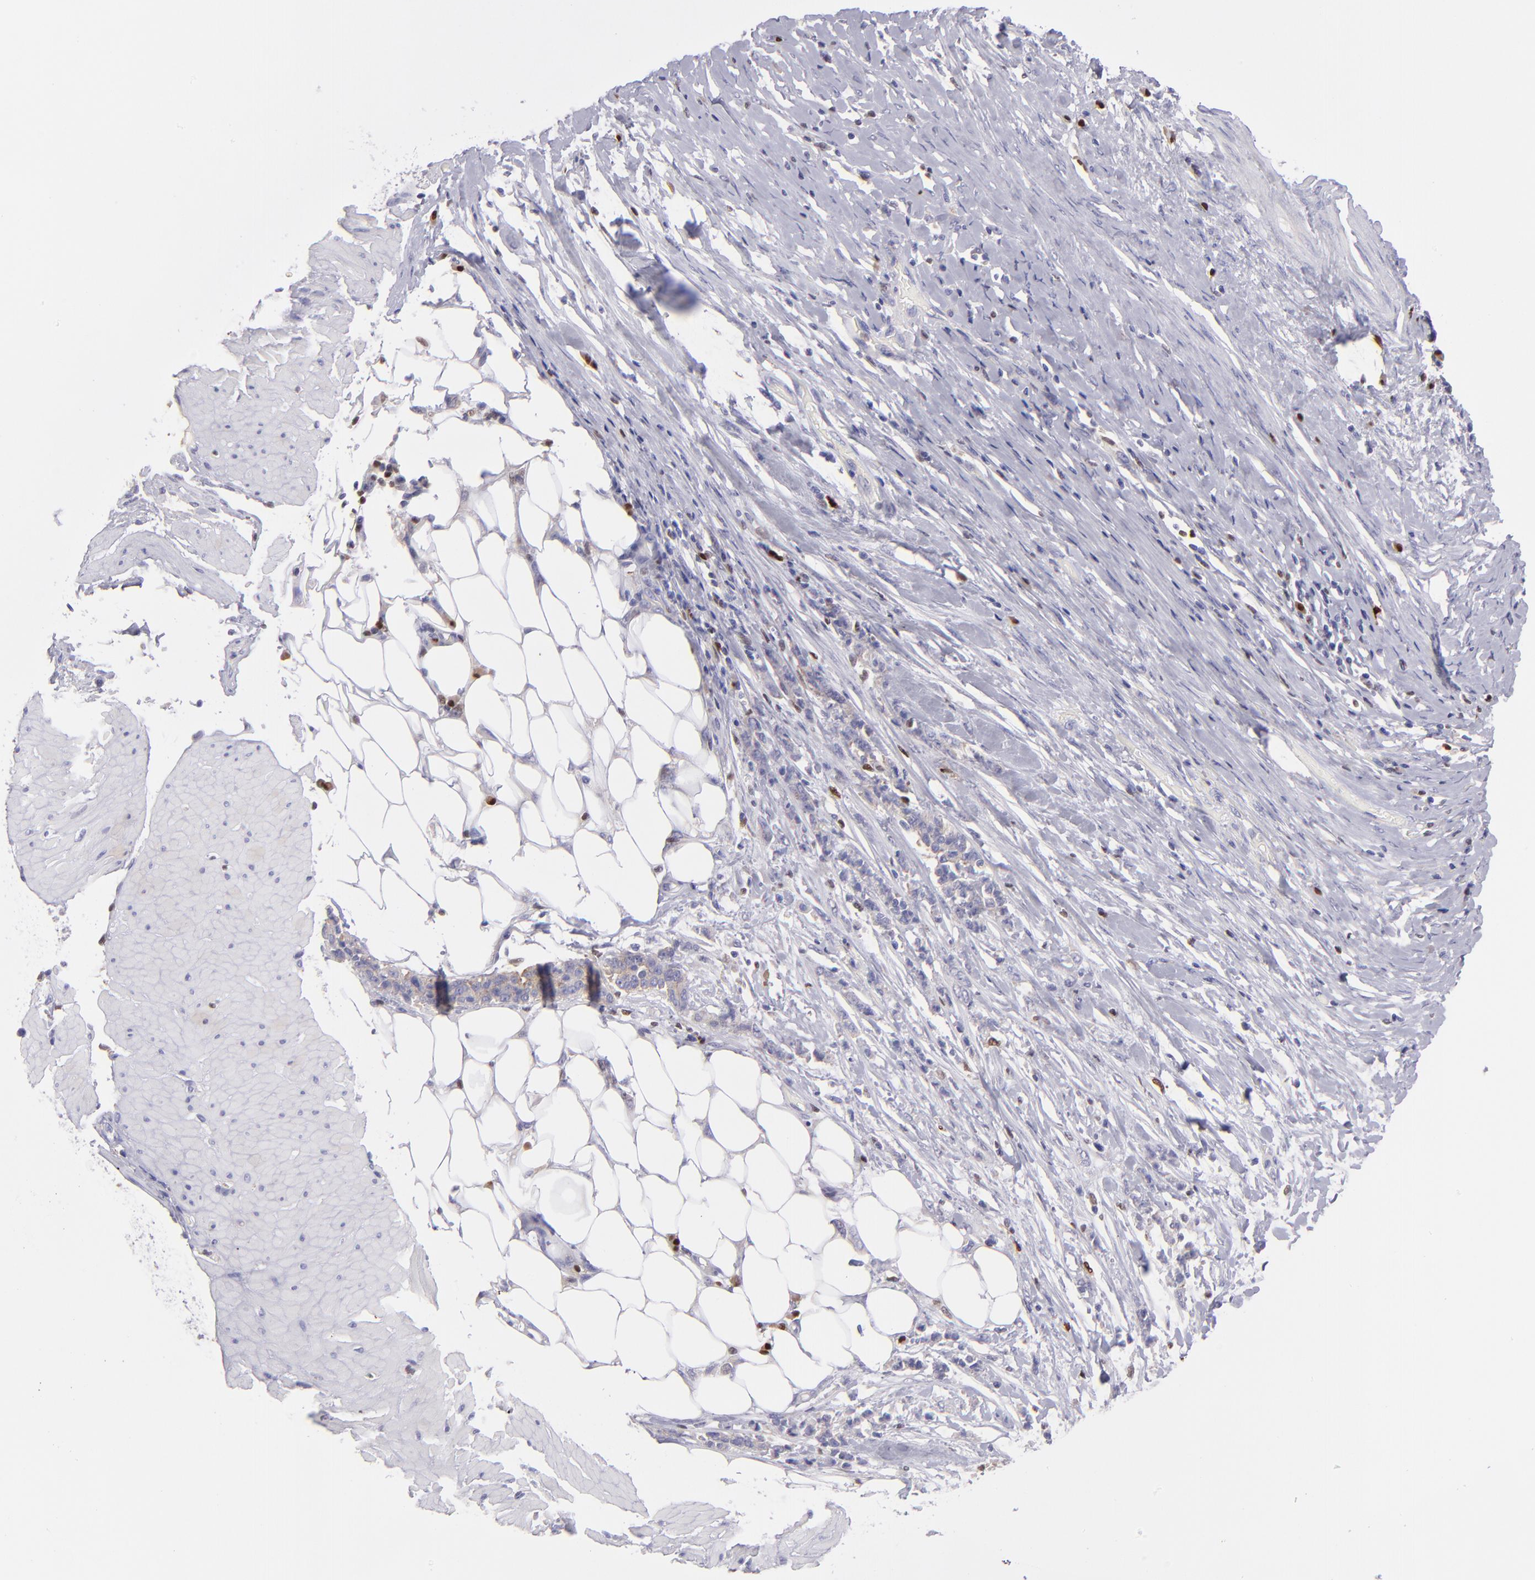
{"staining": {"intensity": "negative", "quantity": "none", "location": "none"}, "tissue": "stomach cancer", "cell_type": "Tumor cells", "image_type": "cancer", "snomed": [{"axis": "morphology", "description": "Adenocarcinoma, NOS"}, {"axis": "topography", "description": "Stomach, lower"}], "caption": "Tumor cells show no significant staining in stomach cancer.", "gene": "IRF8", "patient": {"sex": "male", "age": 88}}